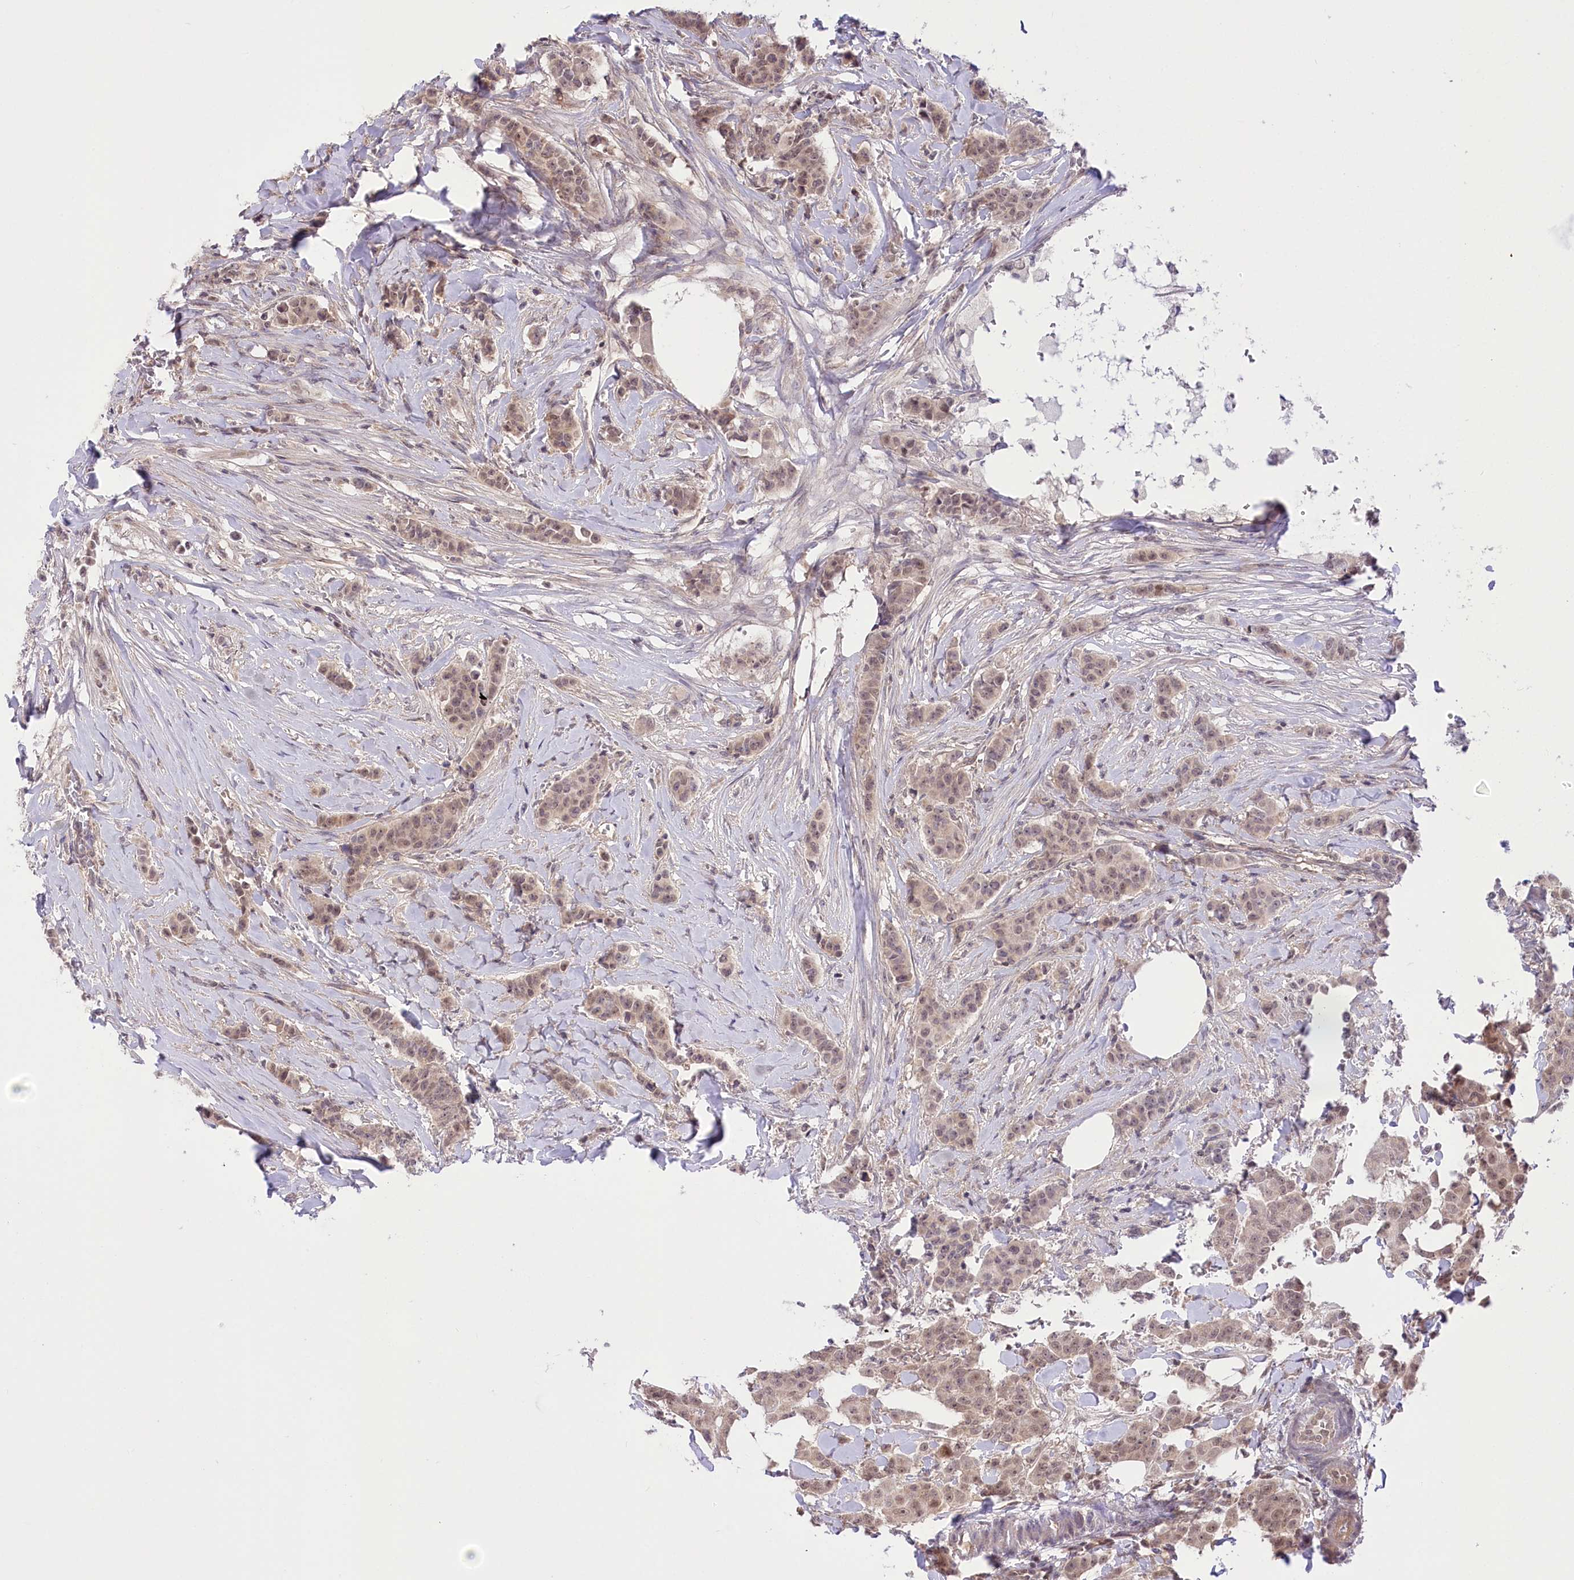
{"staining": {"intensity": "moderate", "quantity": "25%-75%", "location": "nuclear"}, "tissue": "breast cancer", "cell_type": "Tumor cells", "image_type": "cancer", "snomed": [{"axis": "morphology", "description": "Duct carcinoma"}, {"axis": "topography", "description": "Breast"}], "caption": "Protein staining by IHC demonstrates moderate nuclear expression in about 25%-75% of tumor cells in invasive ductal carcinoma (breast).", "gene": "ZMAT2", "patient": {"sex": "female", "age": 40}}